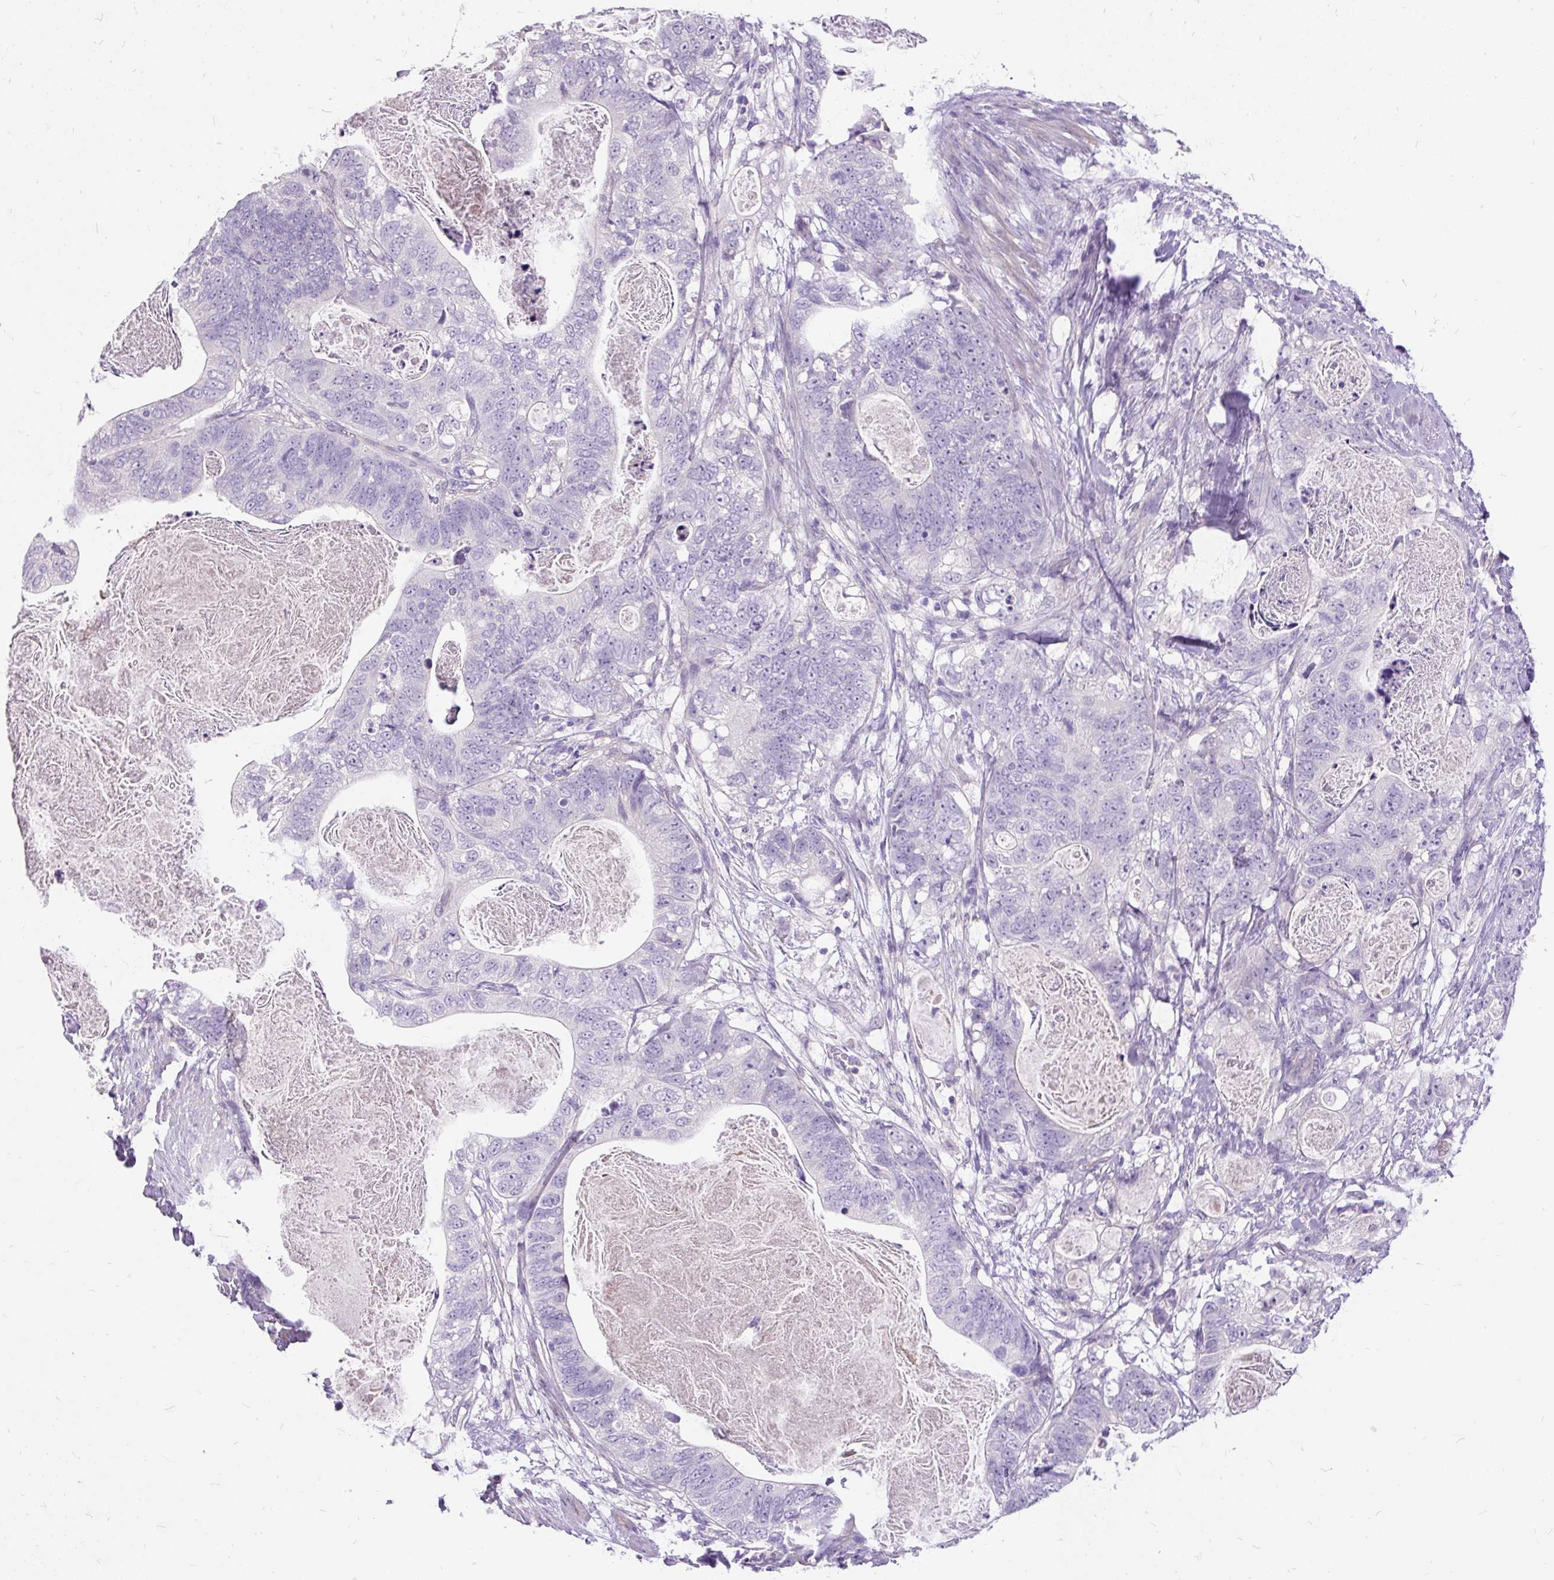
{"staining": {"intensity": "negative", "quantity": "none", "location": "none"}, "tissue": "stomach cancer", "cell_type": "Tumor cells", "image_type": "cancer", "snomed": [{"axis": "morphology", "description": "Normal tissue, NOS"}, {"axis": "morphology", "description": "Adenocarcinoma, NOS"}, {"axis": "topography", "description": "Stomach"}], "caption": "IHC photomicrograph of neoplastic tissue: human adenocarcinoma (stomach) stained with DAB reveals no significant protein staining in tumor cells. (Brightfield microscopy of DAB (3,3'-diaminobenzidine) immunohistochemistry (IHC) at high magnification).", "gene": "KRTAP20-3", "patient": {"sex": "female", "age": 89}}